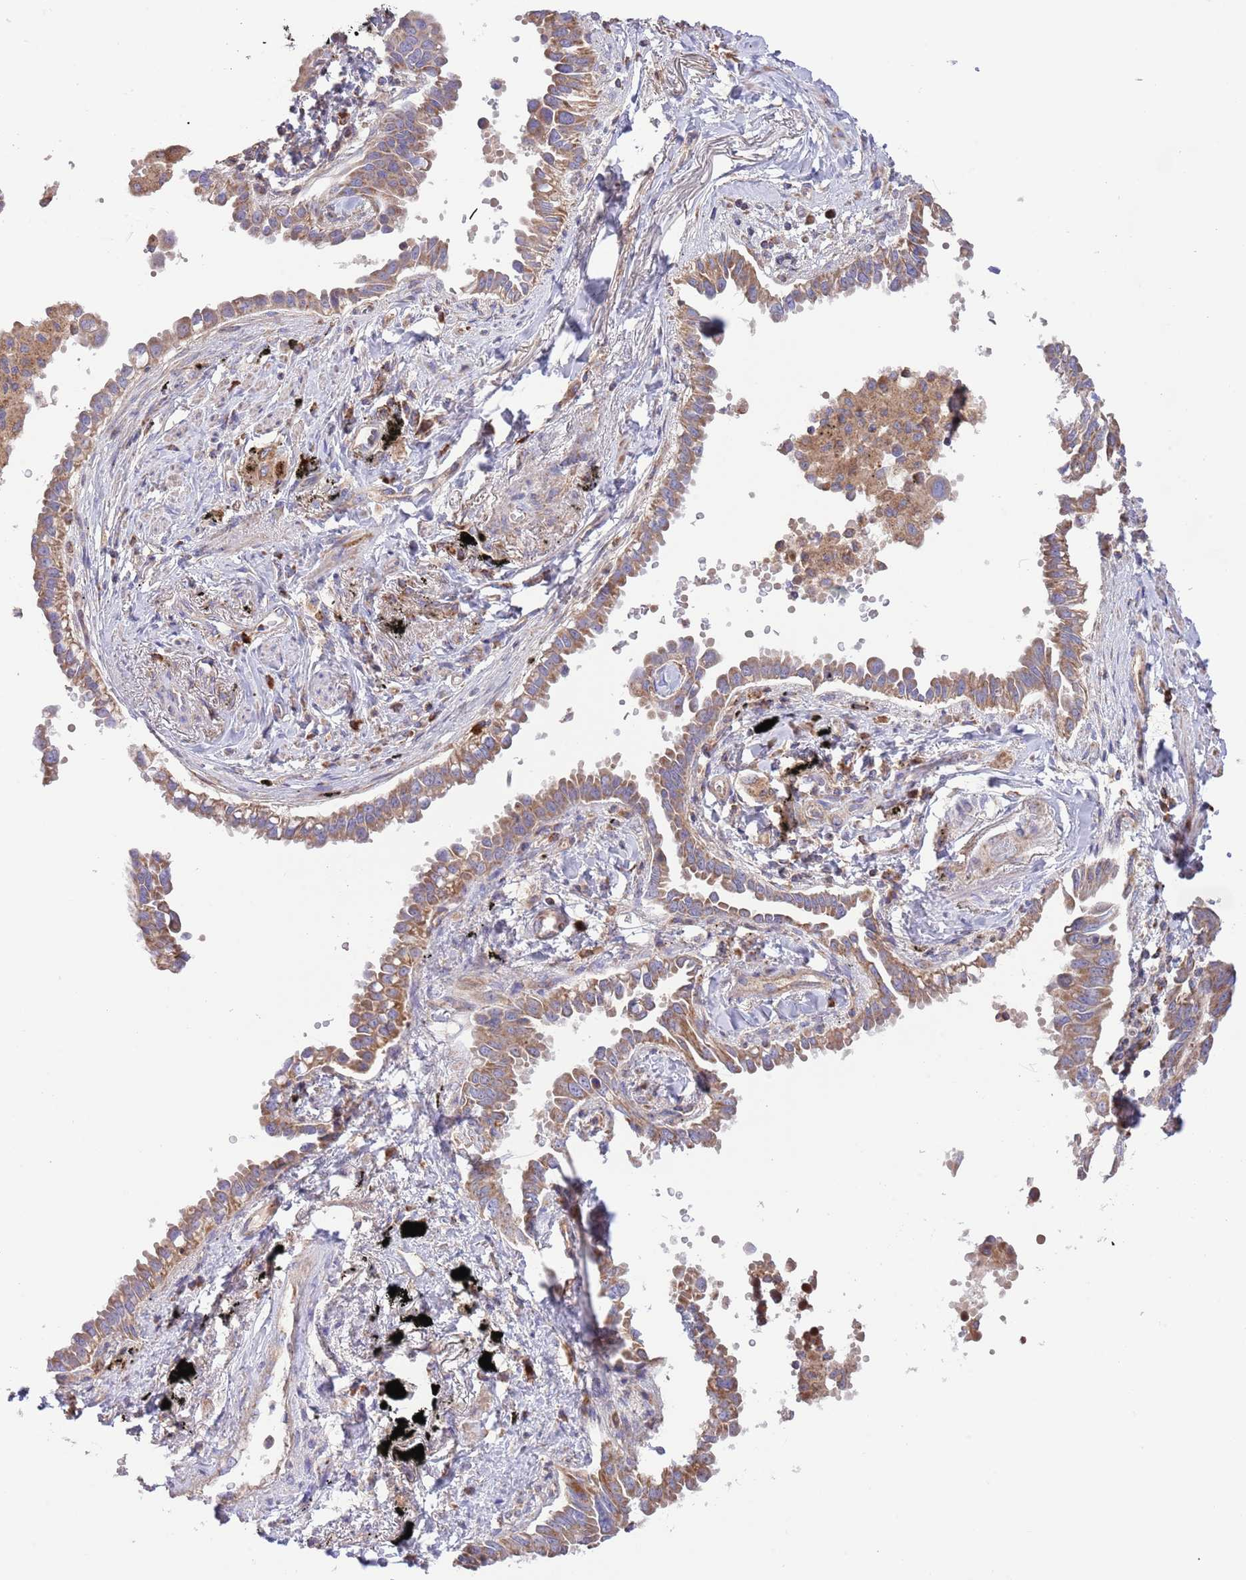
{"staining": {"intensity": "moderate", "quantity": ">75%", "location": "cytoplasmic/membranous"}, "tissue": "lung cancer", "cell_type": "Tumor cells", "image_type": "cancer", "snomed": [{"axis": "morphology", "description": "Adenocarcinoma, NOS"}, {"axis": "topography", "description": "Lung"}], "caption": "Adenocarcinoma (lung) was stained to show a protein in brown. There is medium levels of moderate cytoplasmic/membranous staining in approximately >75% of tumor cells. Using DAB (brown) and hematoxylin (blue) stains, captured at high magnification using brightfield microscopy.", "gene": "DNAJA3", "patient": {"sex": "male", "age": 67}}